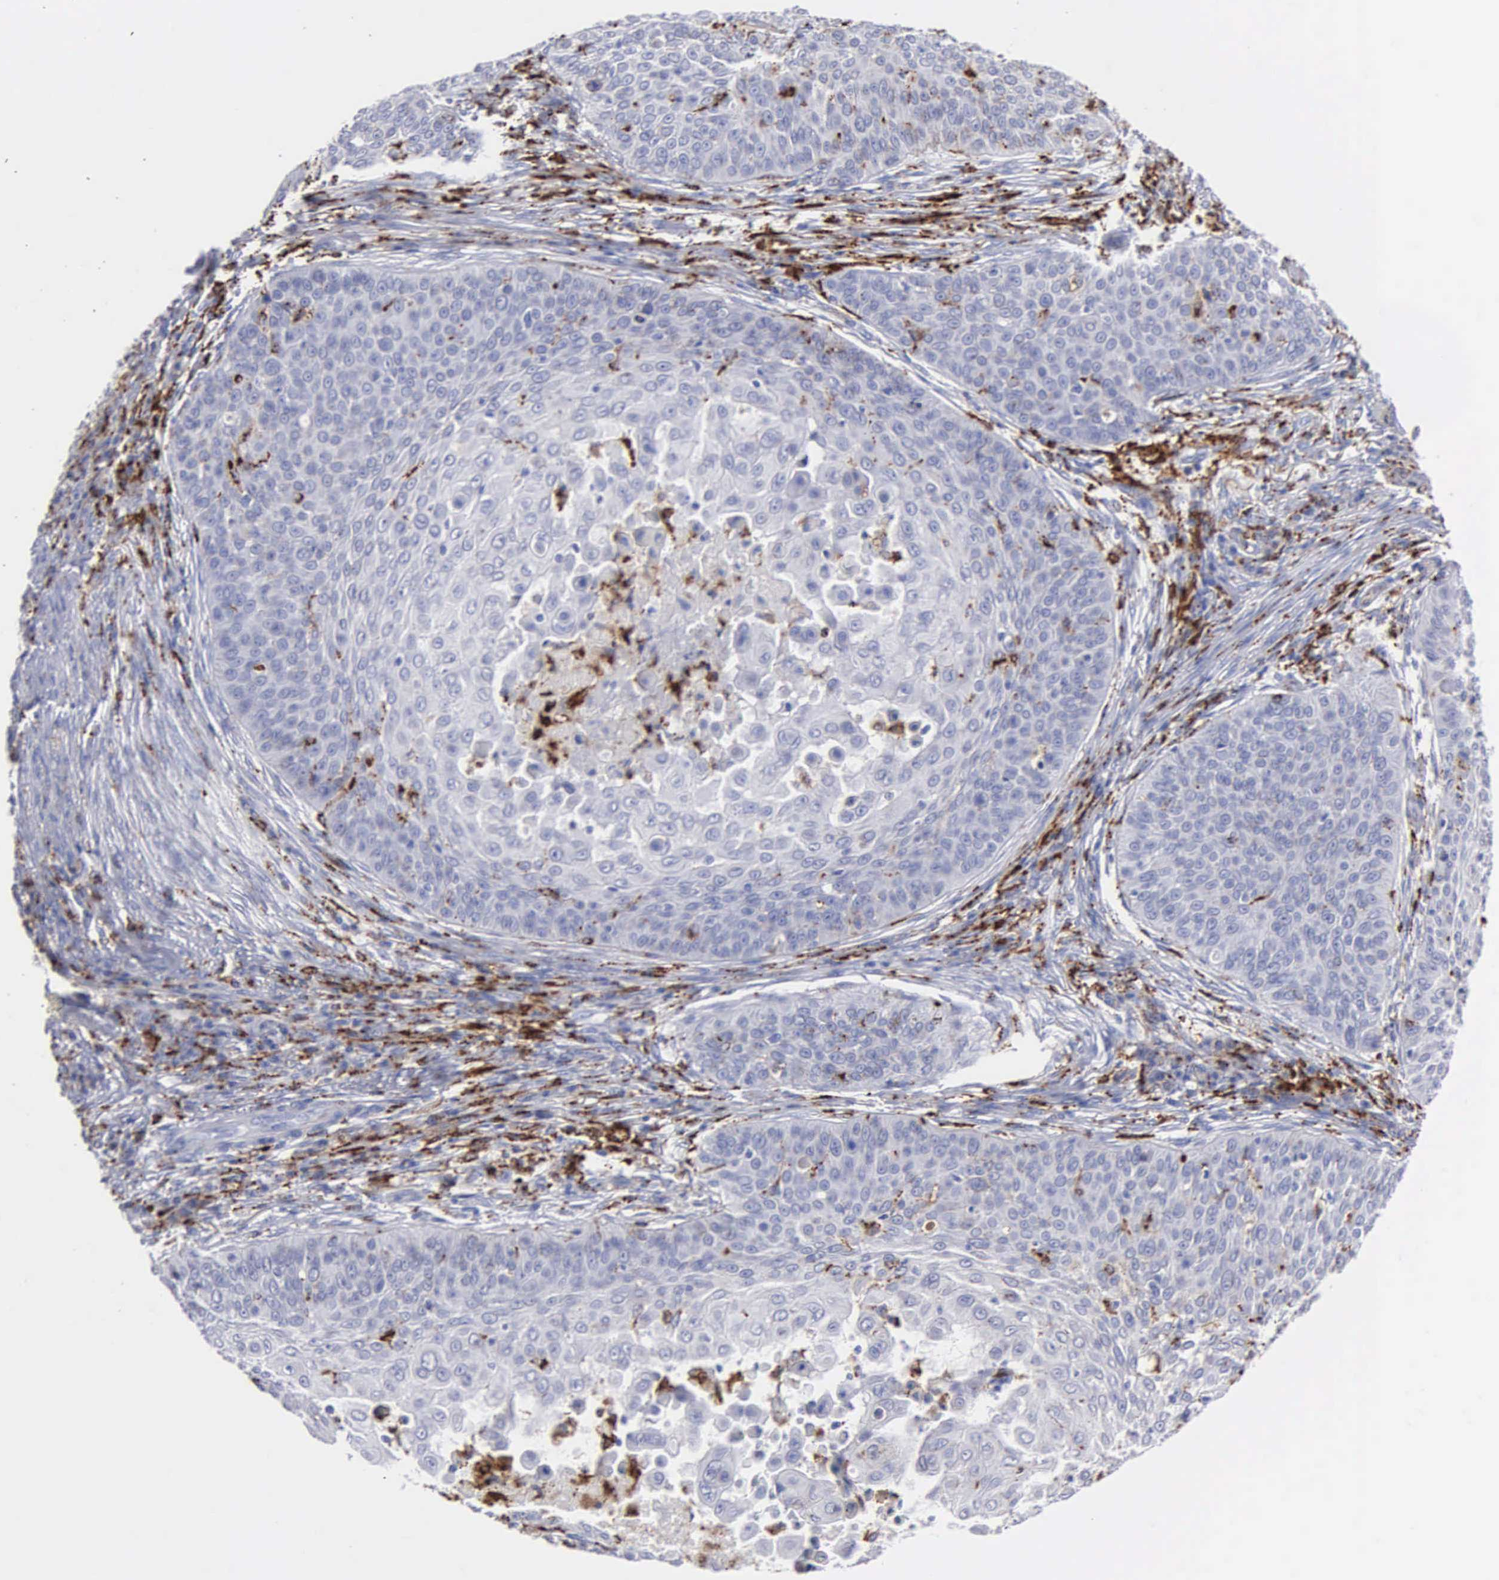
{"staining": {"intensity": "moderate", "quantity": "<25%", "location": "cytoplasmic/membranous"}, "tissue": "skin cancer", "cell_type": "Tumor cells", "image_type": "cancer", "snomed": [{"axis": "morphology", "description": "Squamous cell carcinoma, NOS"}, {"axis": "topography", "description": "Skin"}], "caption": "Moderate cytoplasmic/membranous staining for a protein is seen in about <25% of tumor cells of skin cancer (squamous cell carcinoma) using IHC.", "gene": "CTSH", "patient": {"sex": "male", "age": 82}}